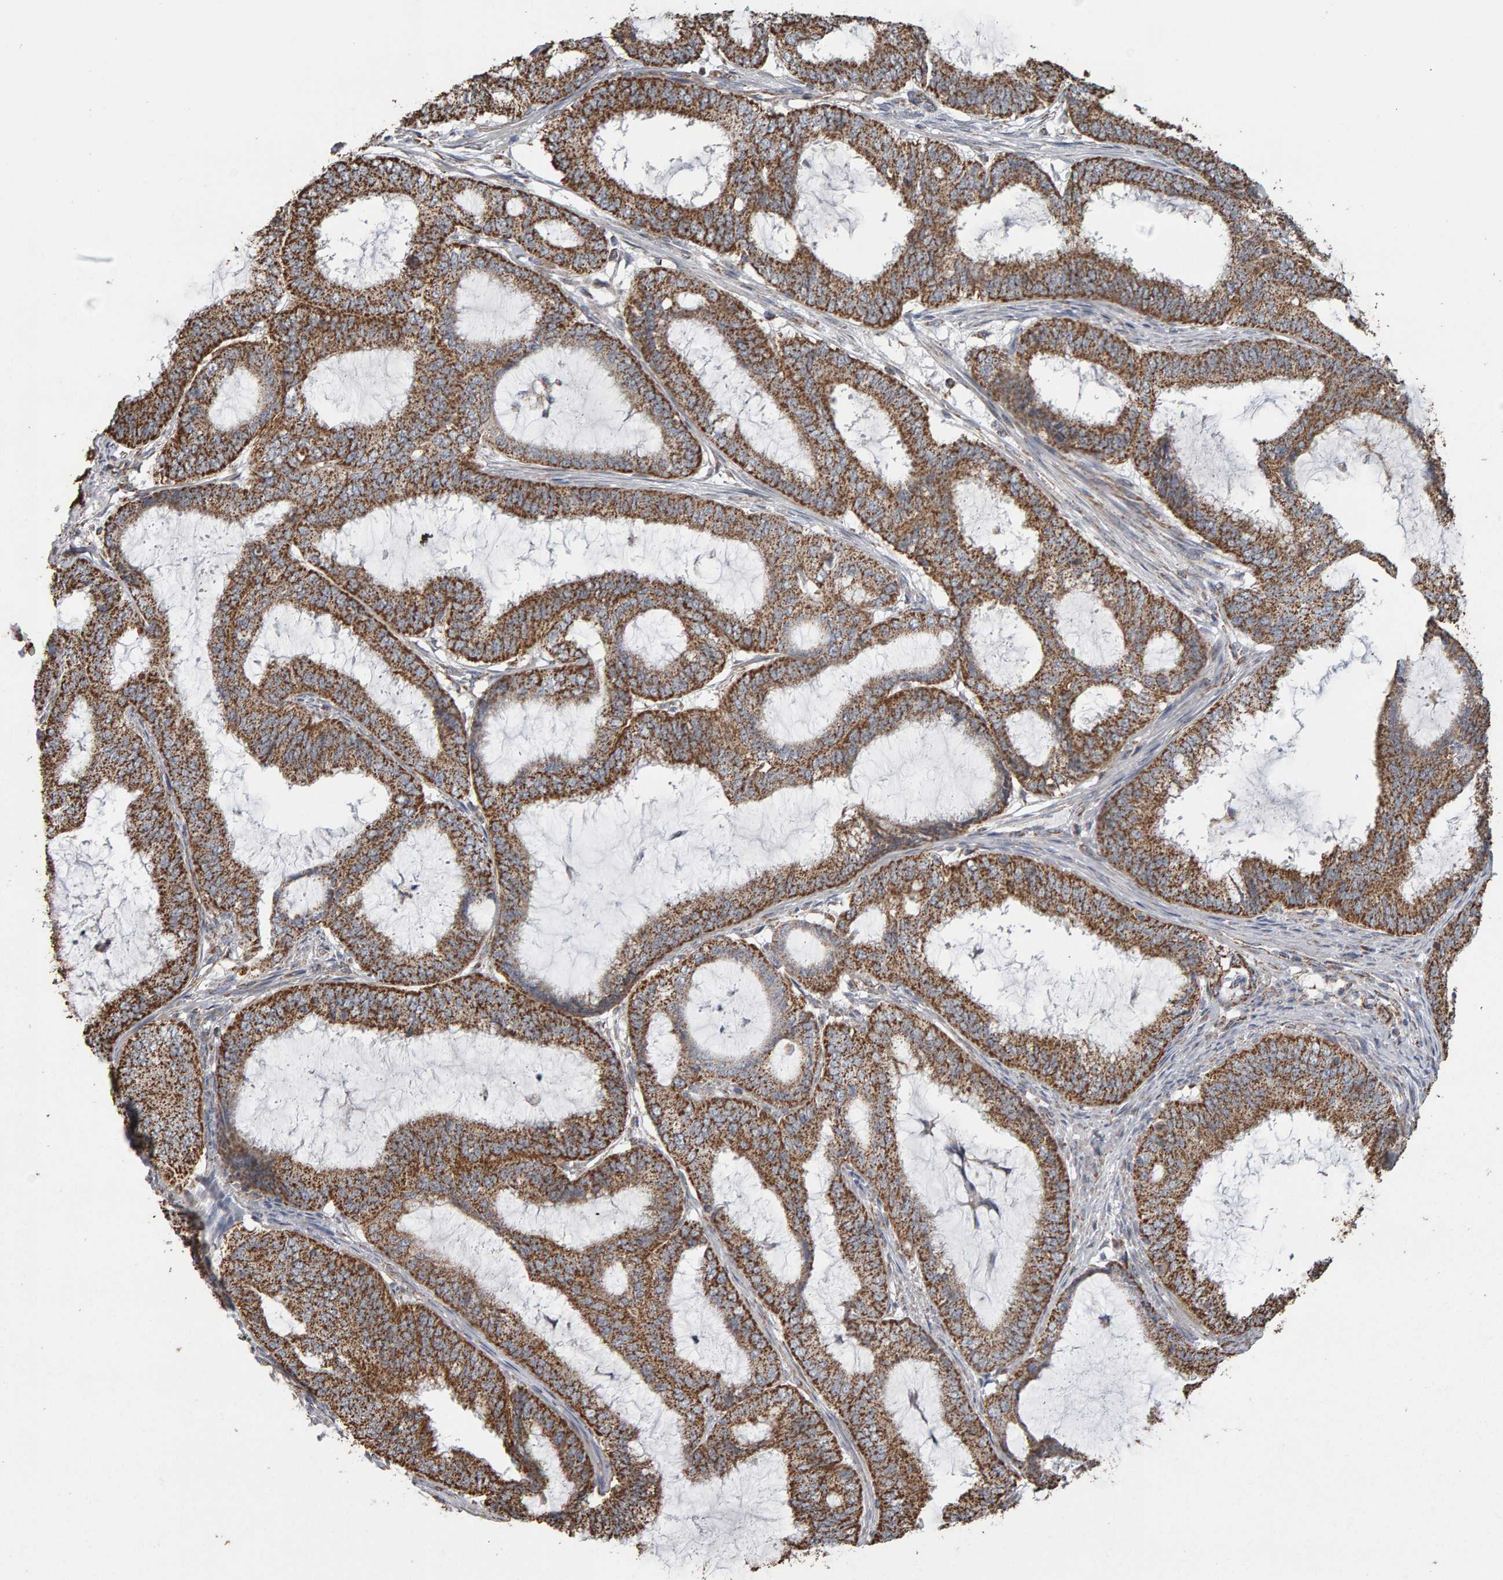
{"staining": {"intensity": "strong", "quantity": "25%-75%", "location": "cytoplasmic/membranous"}, "tissue": "endometrial cancer", "cell_type": "Tumor cells", "image_type": "cancer", "snomed": [{"axis": "morphology", "description": "Adenocarcinoma, NOS"}, {"axis": "topography", "description": "Endometrium"}], "caption": "Immunohistochemical staining of human endometrial cancer (adenocarcinoma) shows high levels of strong cytoplasmic/membranous protein expression in about 25%-75% of tumor cells.", "gene": "TOM1L1", "patient": {"sex": "female", "age": 51}}